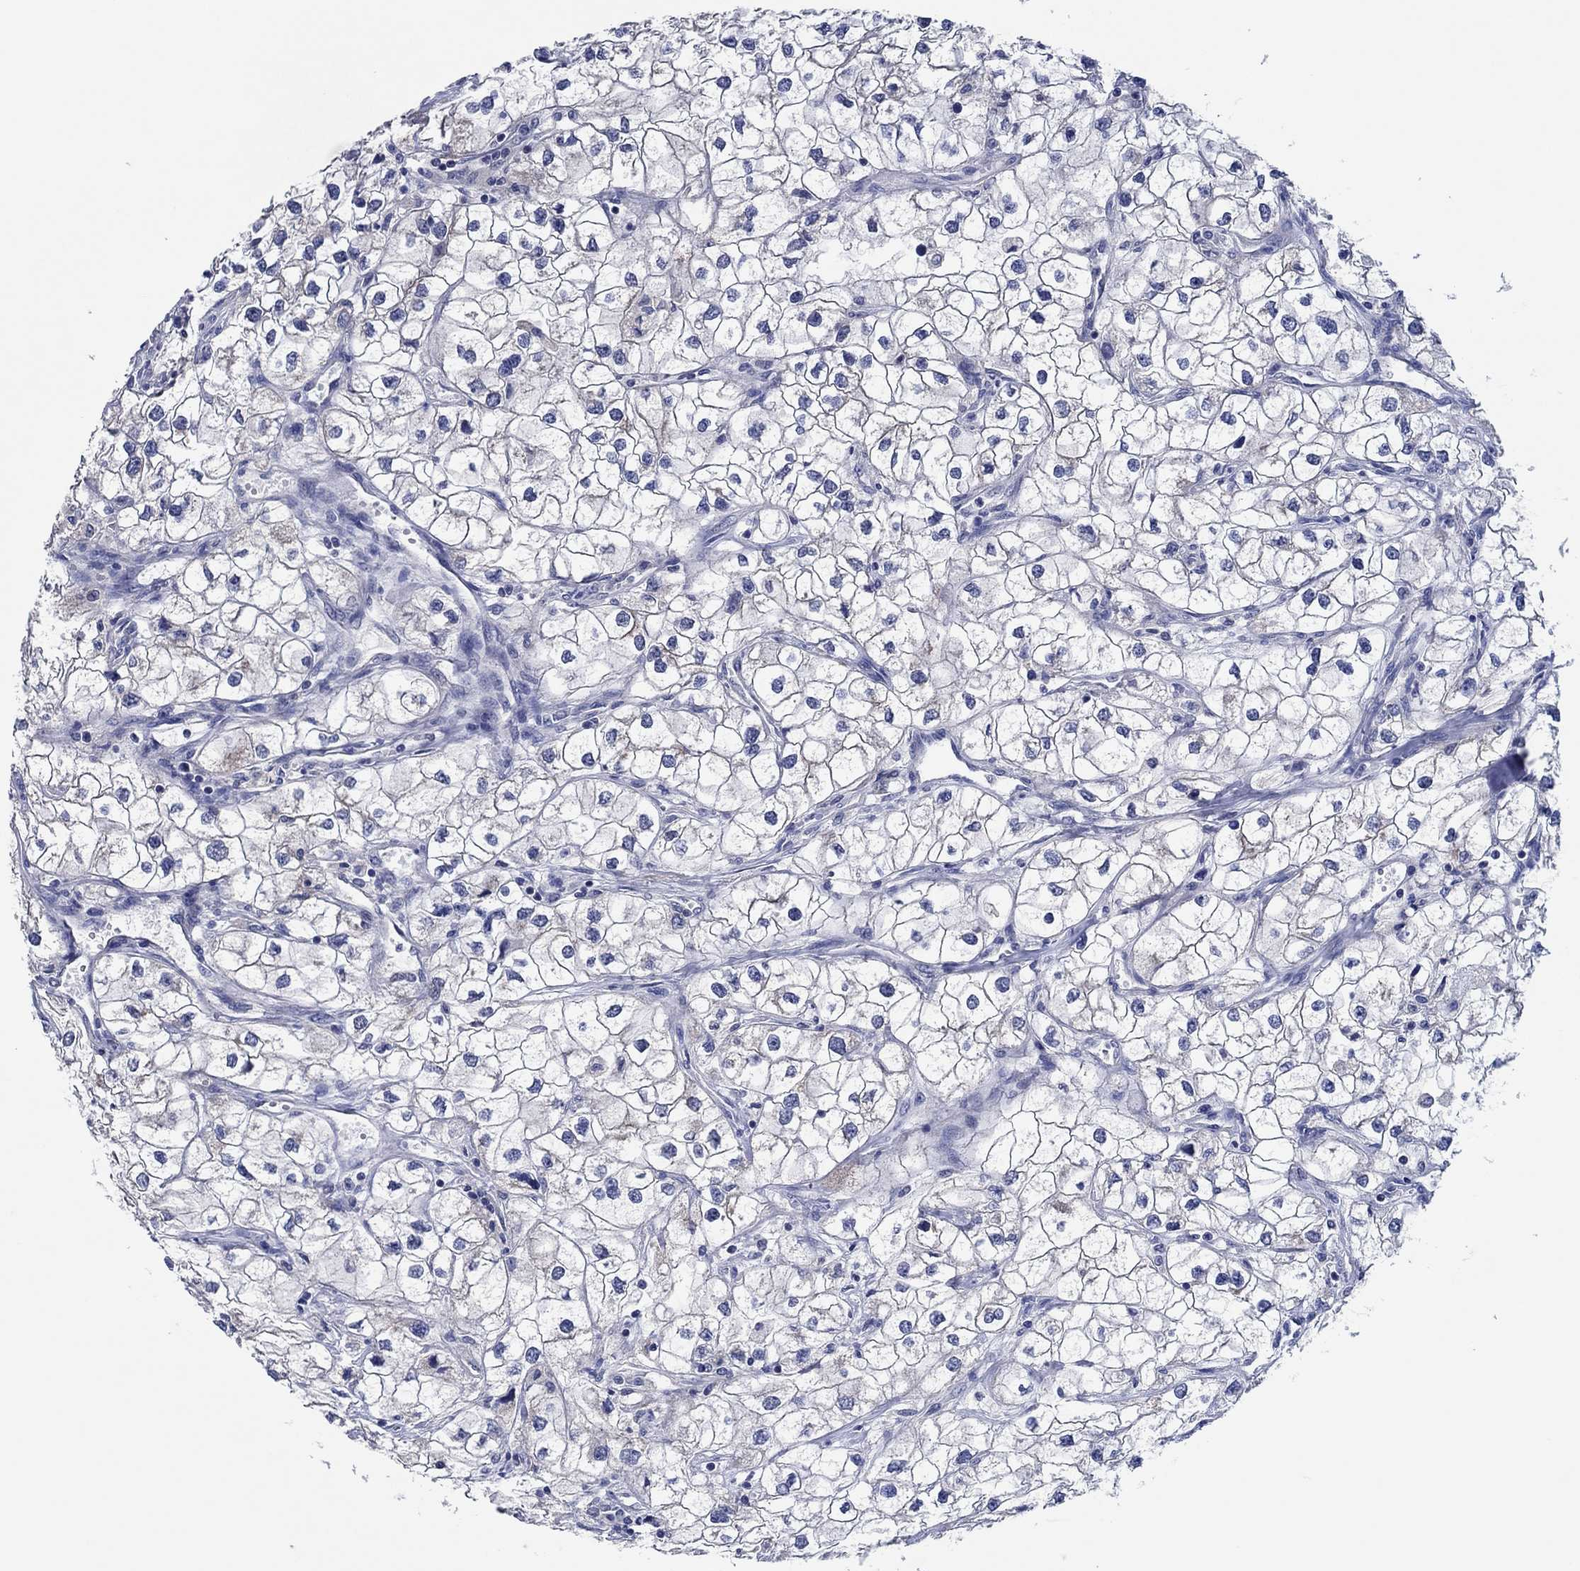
{"staining": {"intensity": "negative", "quantity": "none", "location": "none"}, "tissue": "renal cancer", "cell_type": "Tumor cells", "image_type": "cancer", "snomed": [{"axis": "morphology", "description": "Adenocarcinoma, NOS"}, {"axis": "topography", "description": "Kidney"}], "caption": "This is a photomicrograph of immunohistochemistry (IHC) staining of renal adenocarcinoma, which shows no staining in tumor cells.", "gene": "PRRT3", "patient": {"sex": "male", "age": 59}}